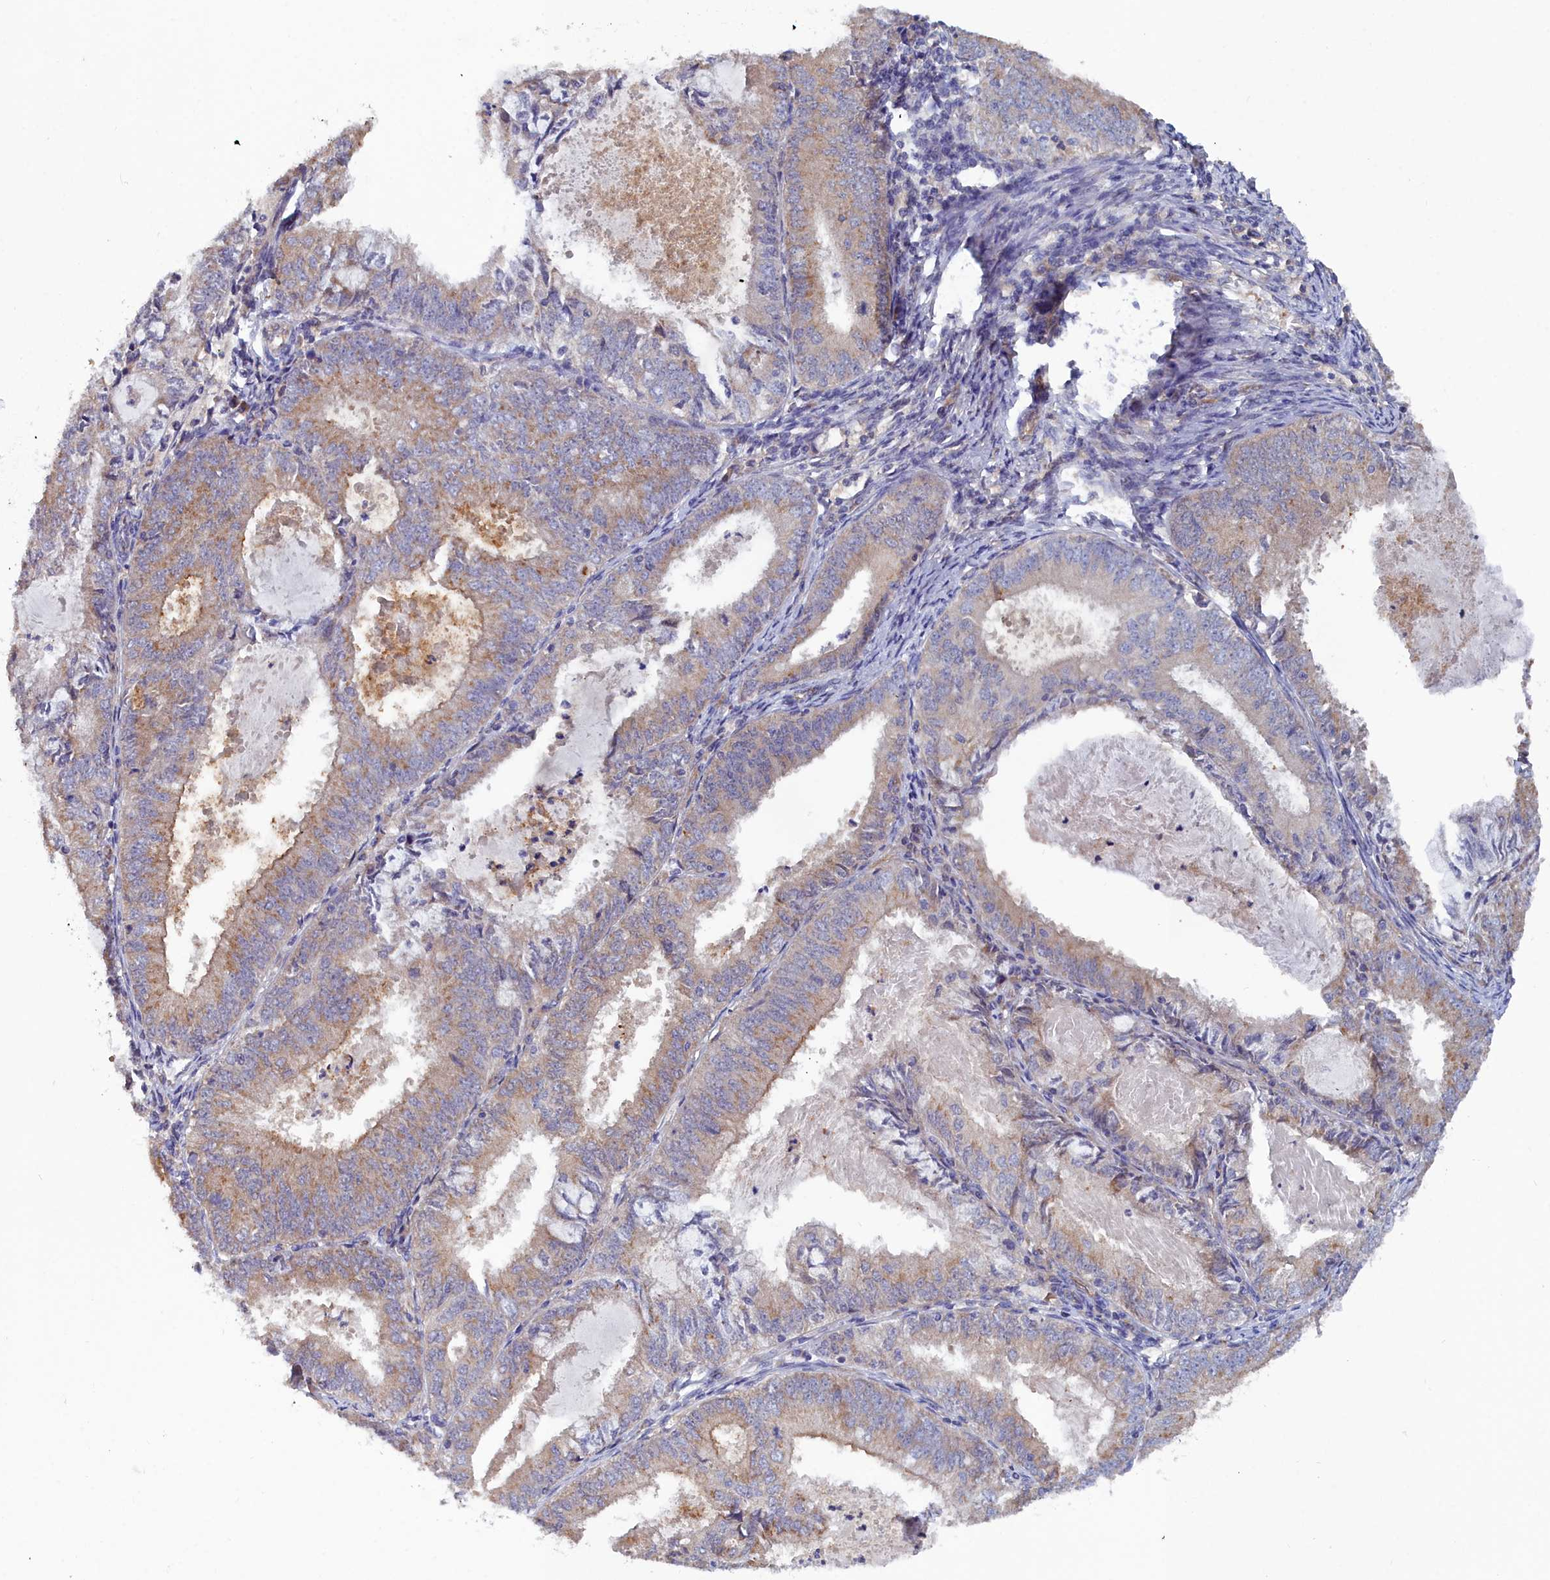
{"staining": {"intensity": "moderate", "quantity": ">75%", "location": "cytoplasmic/membranous"}, "tissue": "endometrial cancer", "cell_type": "Tumor cells", "image_type": "cancer", "snomed": [{"axis": "morphology", "description": "Adenocarcinoma, NOS"}, {"axis": "topography", "description": "Endometrium"}], "caption": "A photomicrograph of adenocarcinoma (endometrial) stained for a protein reveals moderate cytoplasmic/membranous brown staining in tumor cells. The staining is performed using DAB brown chromogen to label protein expression. The nuclei are counter-stained blue using hematoxylin.", "gene": "RDX", "patient": {"sex": "female", "age": 57}}